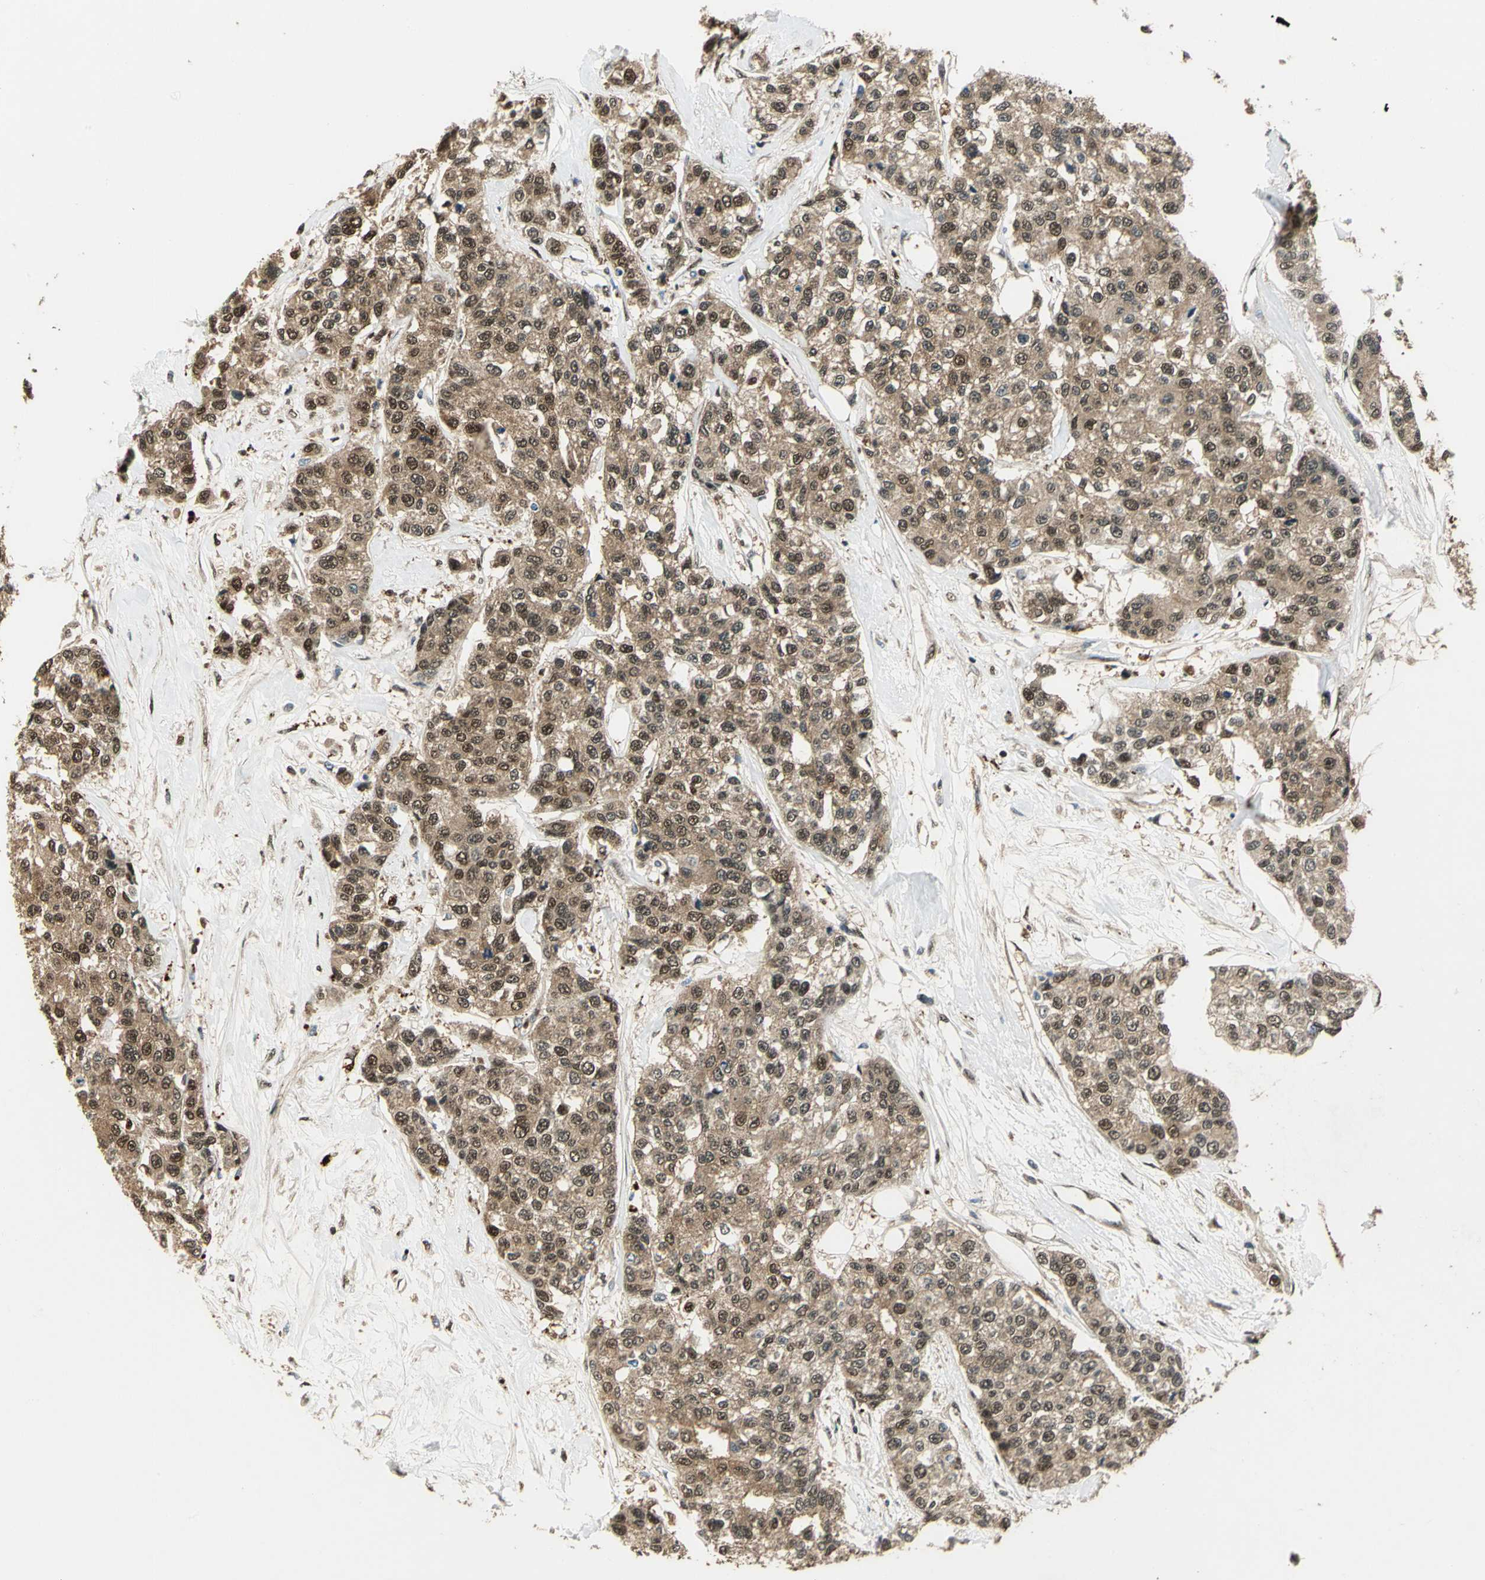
{"staining": {"intensity": "moderate", "quantity": ">75%", "location": "cytoplasmic/membranous,nuclear"}, "tissue": "breast cancer", "cell_type": "Tumor cells", "image_type": "cancer", "snomed": [{"axis": "morphology", "description": "Duct carcinoma"}, {"axis": "topography", "description": "Breast"}], "caption": "The immunohistochemical stain labels moderate cytoplasmic/membranous and nuclear staining in tumor cells of breast cancer (intraductal carcinoma) tissue.", "gene": "PPP1R13L", "patient": {"sex": "female", "age": 51}}